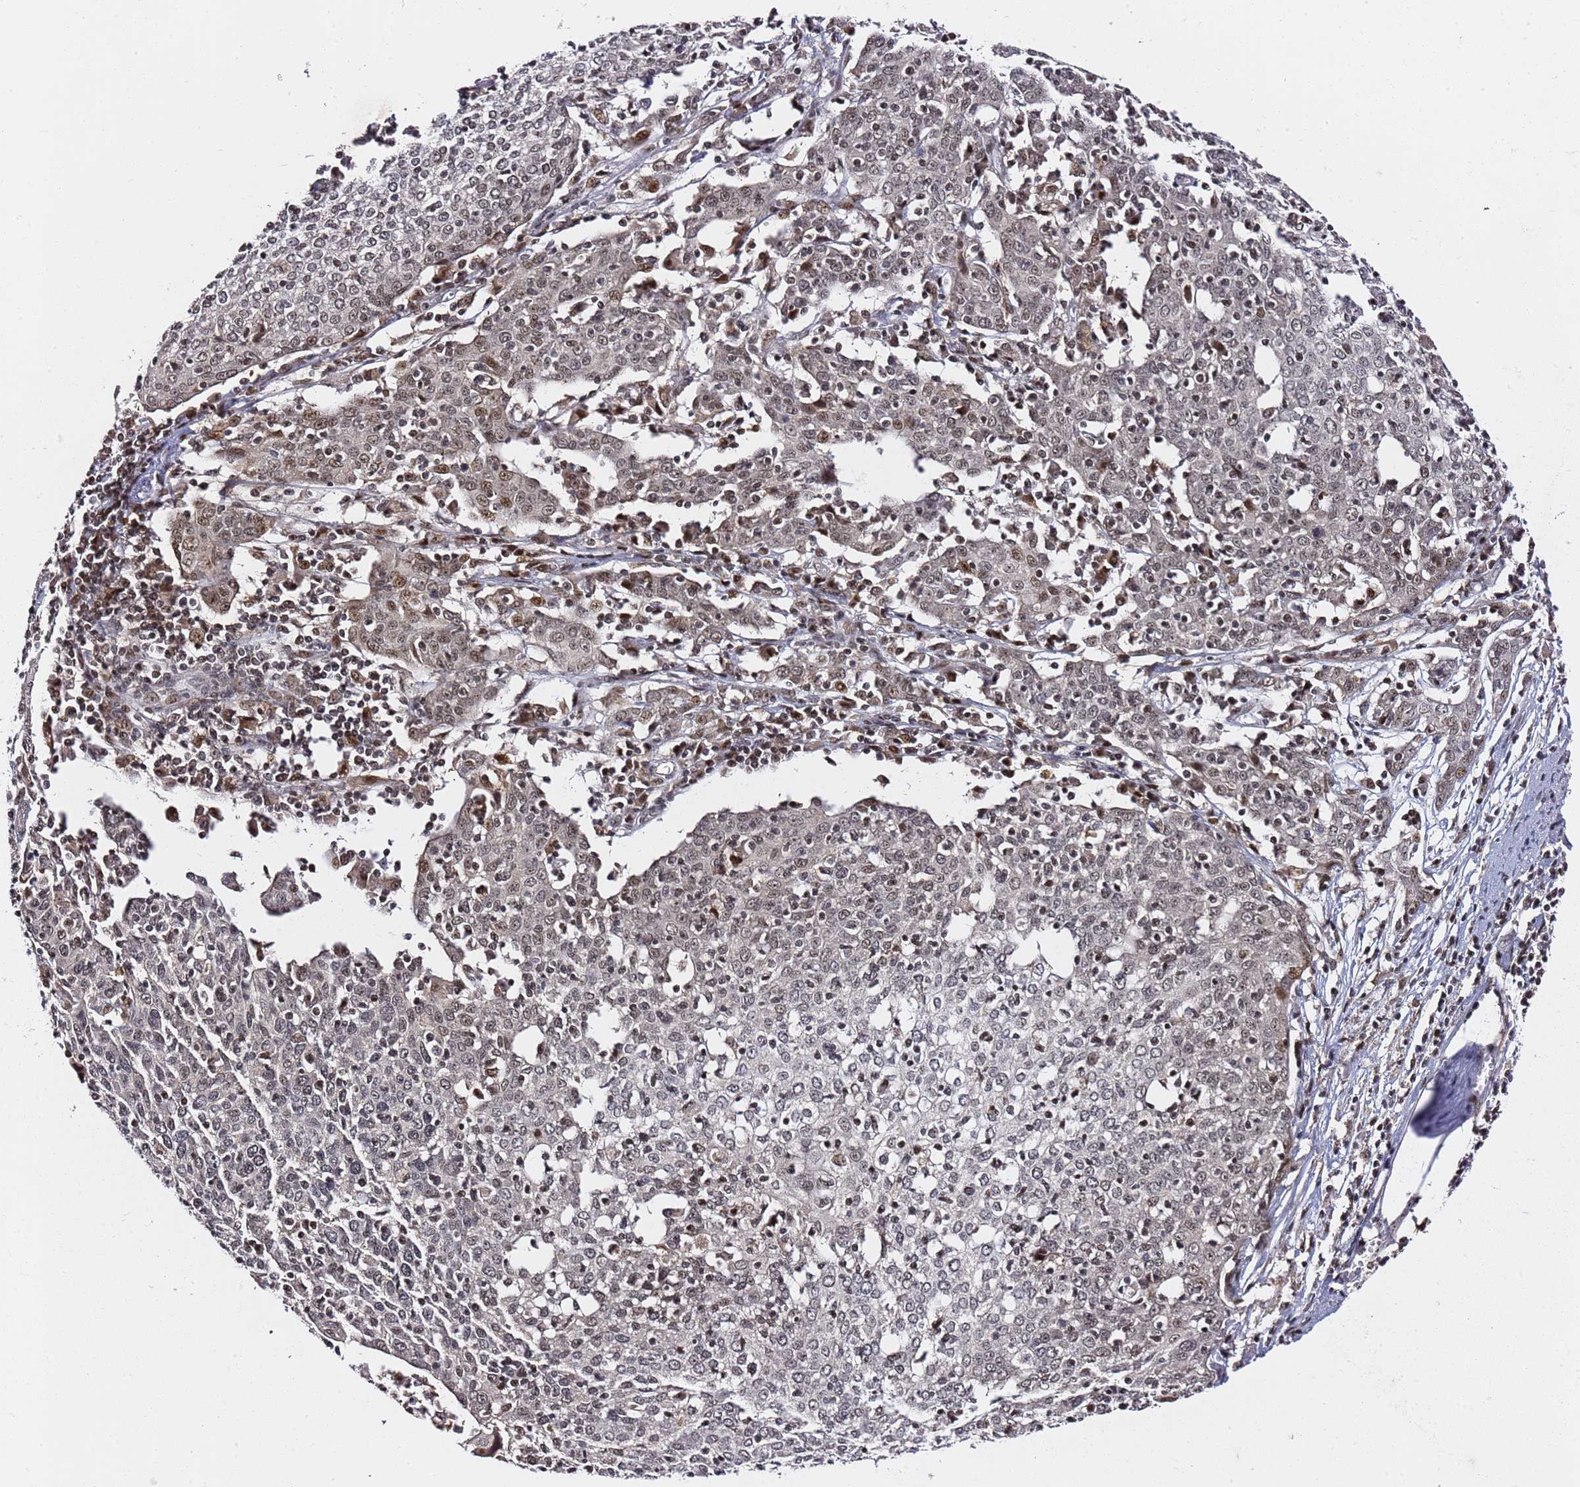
{"staining": {"intensity": "moderate", "quantity": ">75%", "location": "nuclear"}, "tissue": "cervical cancer", "cell_type": "Tumor cells", "image_type": "cancer", "snomed": [{"axis": "morphology", "description": "Squamous cell carcinoma, NOS"}, {"axis": "topography", "description": "Cervix"}], "caption": "Immunohistochemistry (DAB (3,3'-diaminobenzidine)) staining of squamous cell carcinoma (cervical) displays moderate nuclear protein positivity in about >75% of tumor cells.", "gene": "FCF1", "patient": {"sex": "female", "age": 67}}